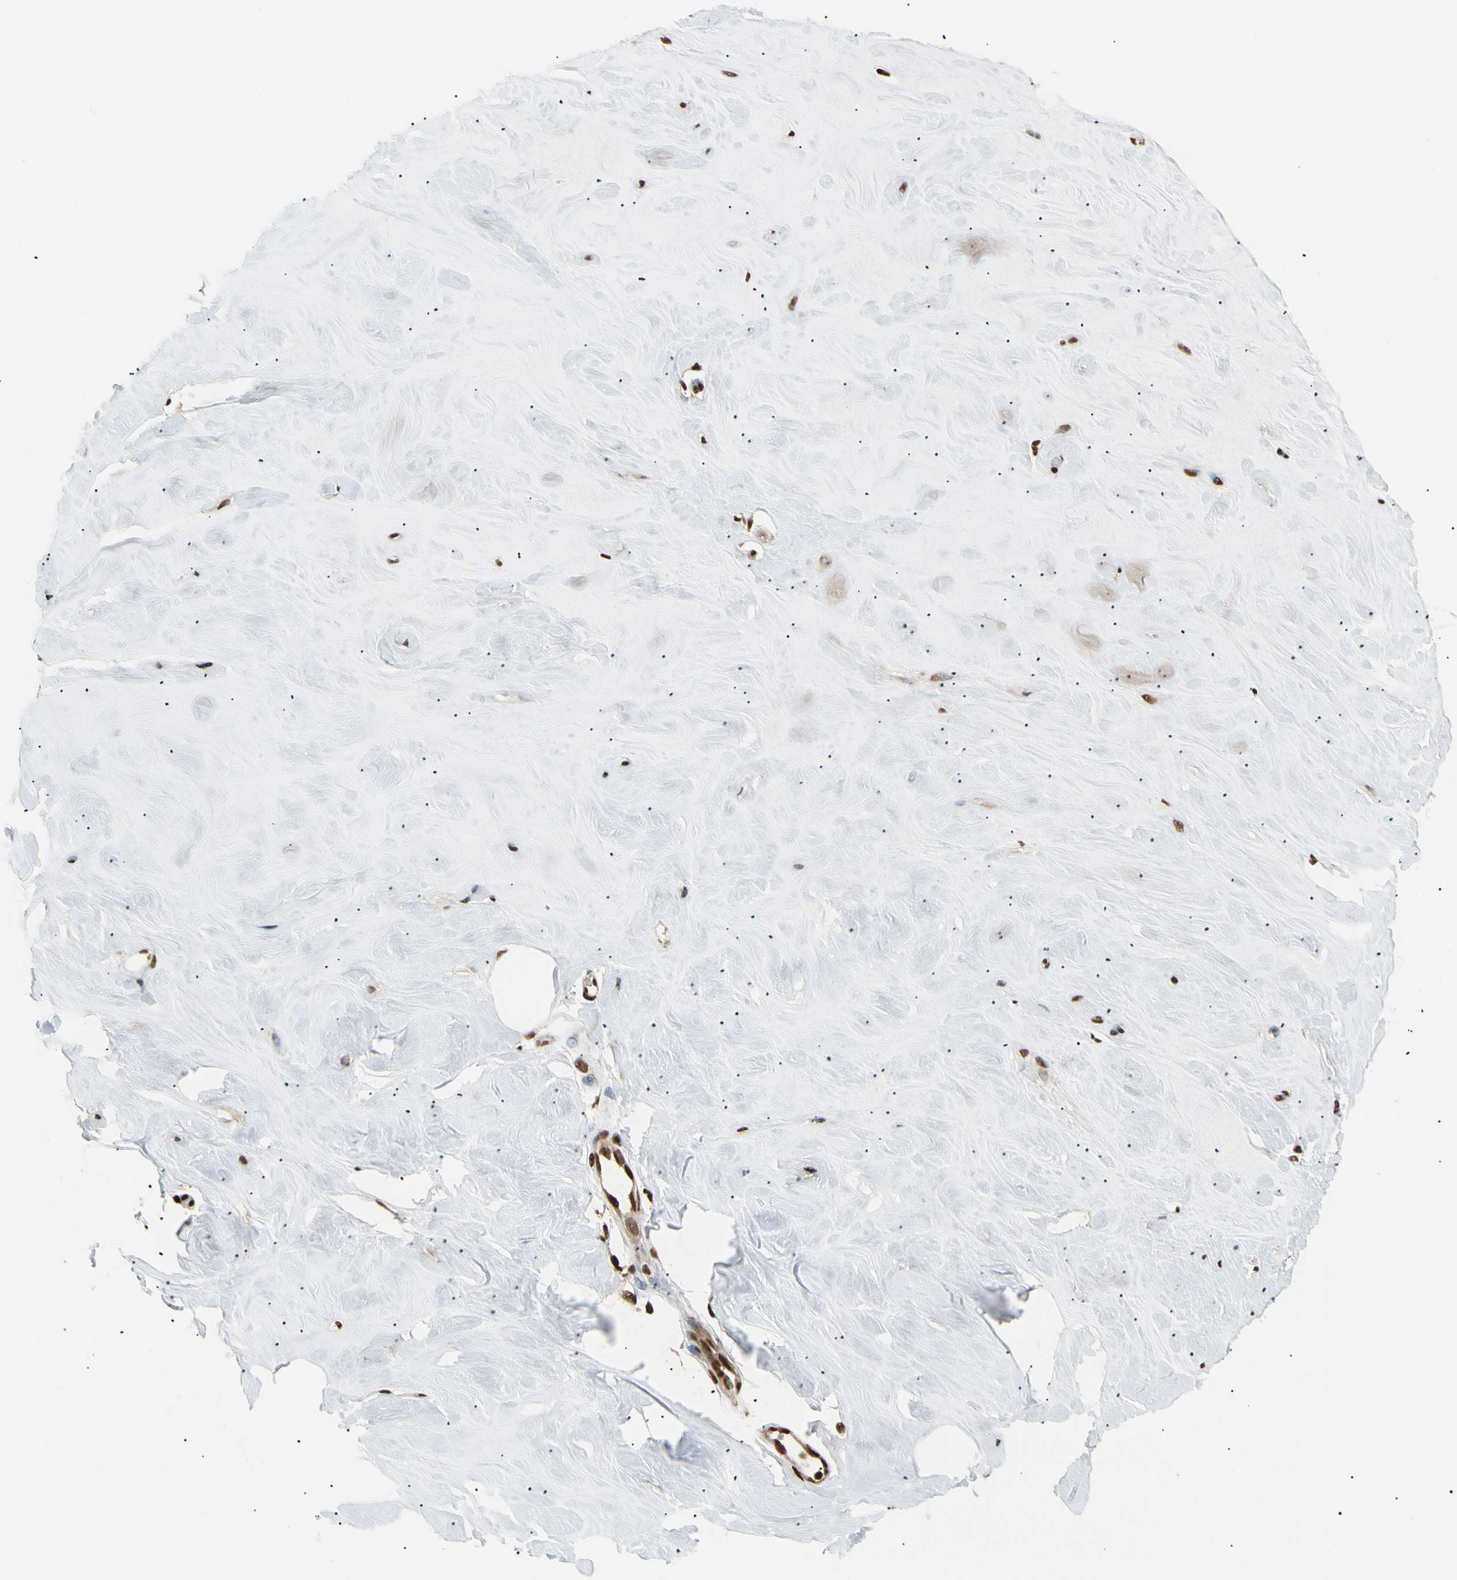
{"staining": {"intensity": "moderate", "quantity": ">75%", "location": "nuclear"}, "tissue": "breast", "cell_type": "Adipocytes", "image_type": "normal", "snomed": [{"axis": "morphology", "description": "Normal tissue, NOS"}, {"axis": "topography", "description": "Breast"}], "caption": "Normal breast was stained to show a protein in brown. There is medium levels of moderate nuclear expression in approximately >75% of adipocytes.", "gene": "EIF1AX", "patient": {"sex": "female", "age": 54}}